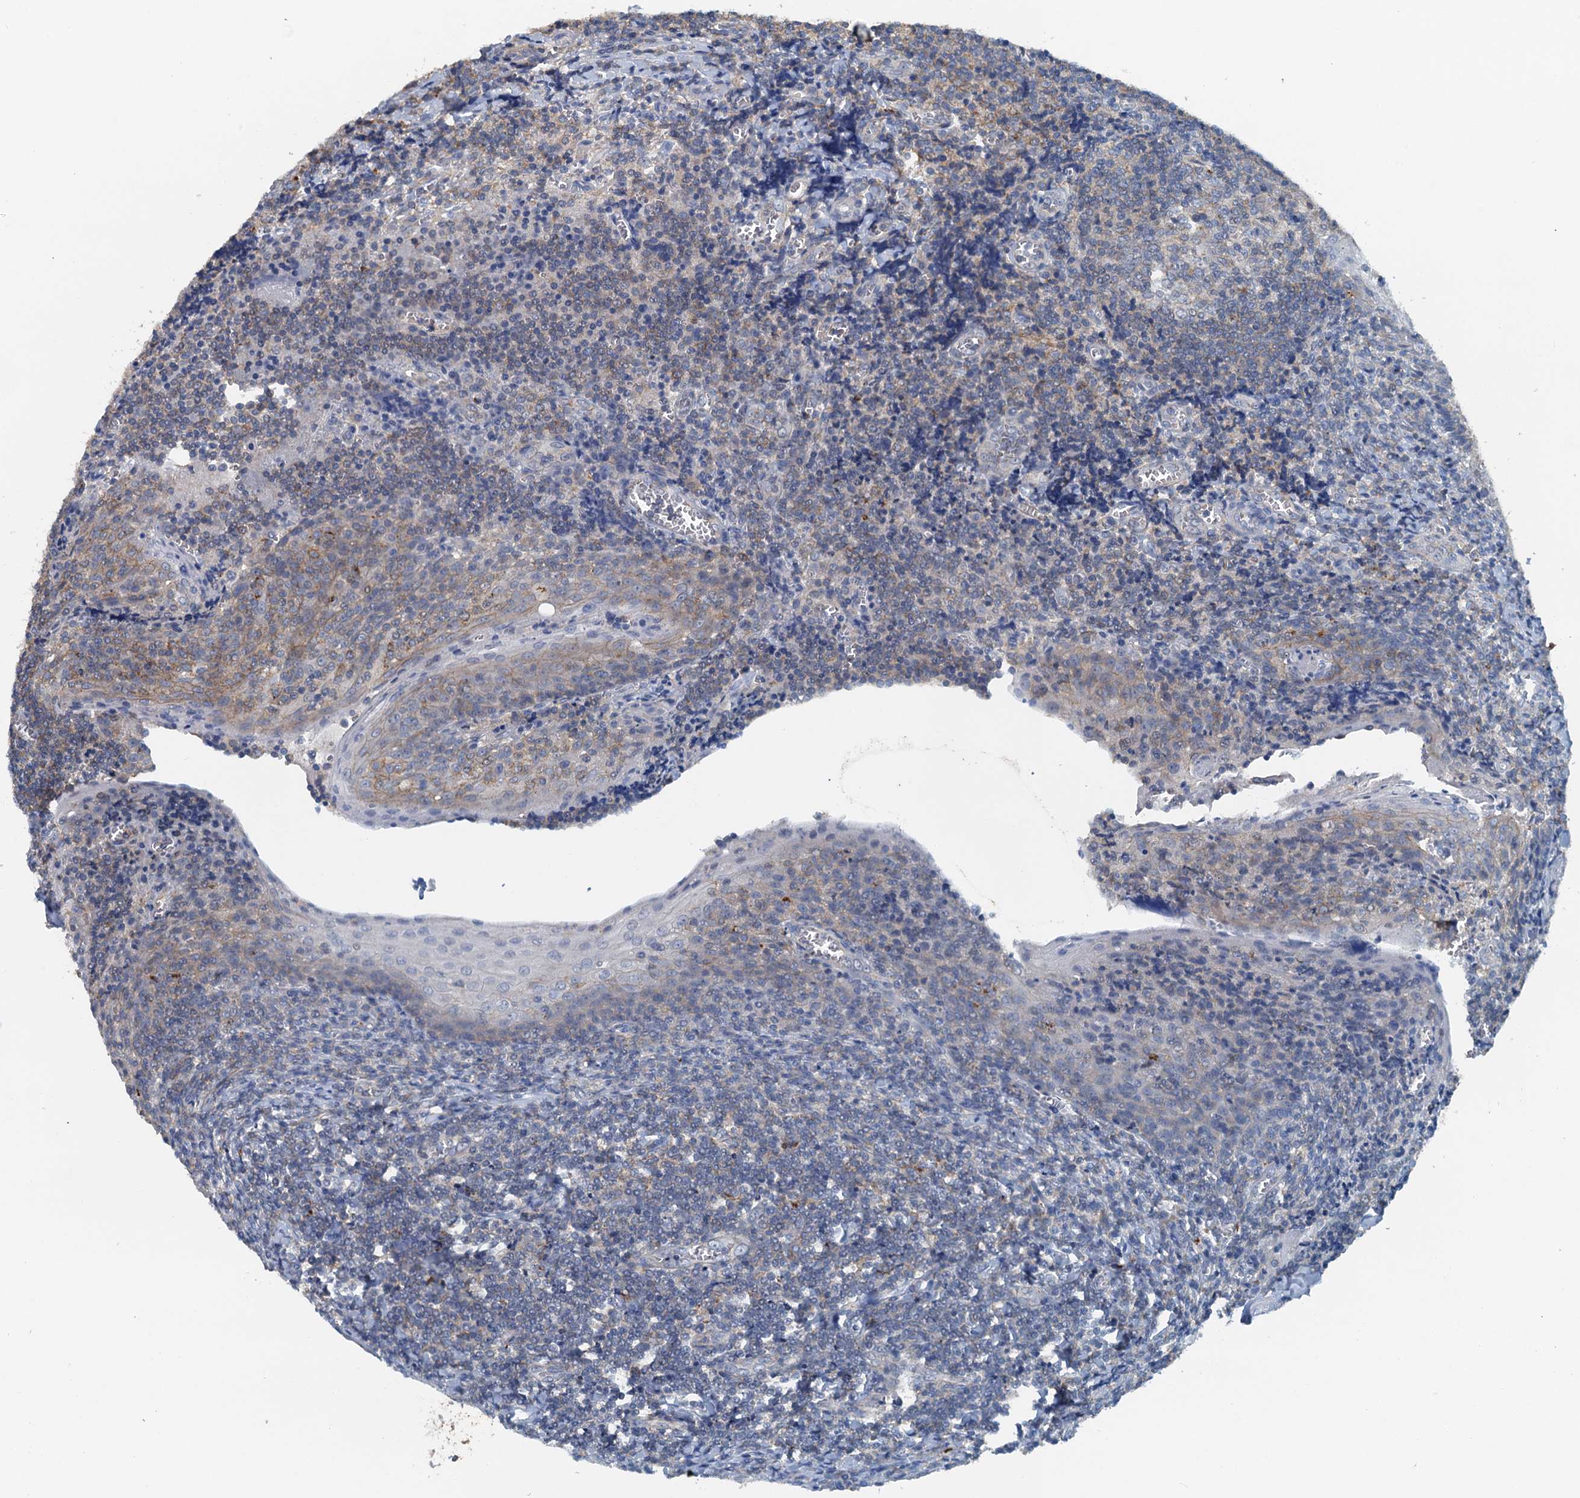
{"staining": {"intensity": "negative", "quantity": "none", "location": "none"}, "tissue": "tonsil", "cell_type": "Germinal center cells", "image_type": "normal", "snomed": [{"axis": "morphology", "description": "Normal tissue, NOS"}, {"axis": "topography", "description": "Tonsil"}], "caption": "Protein analysis of normal tonsil shows no significant staining in germinal center cells. (Brightfield microscopy of DAB immunohistochemistry at high magnification).", "gene": "THAP10", "patient": {"sex": "male", "age": 27}}